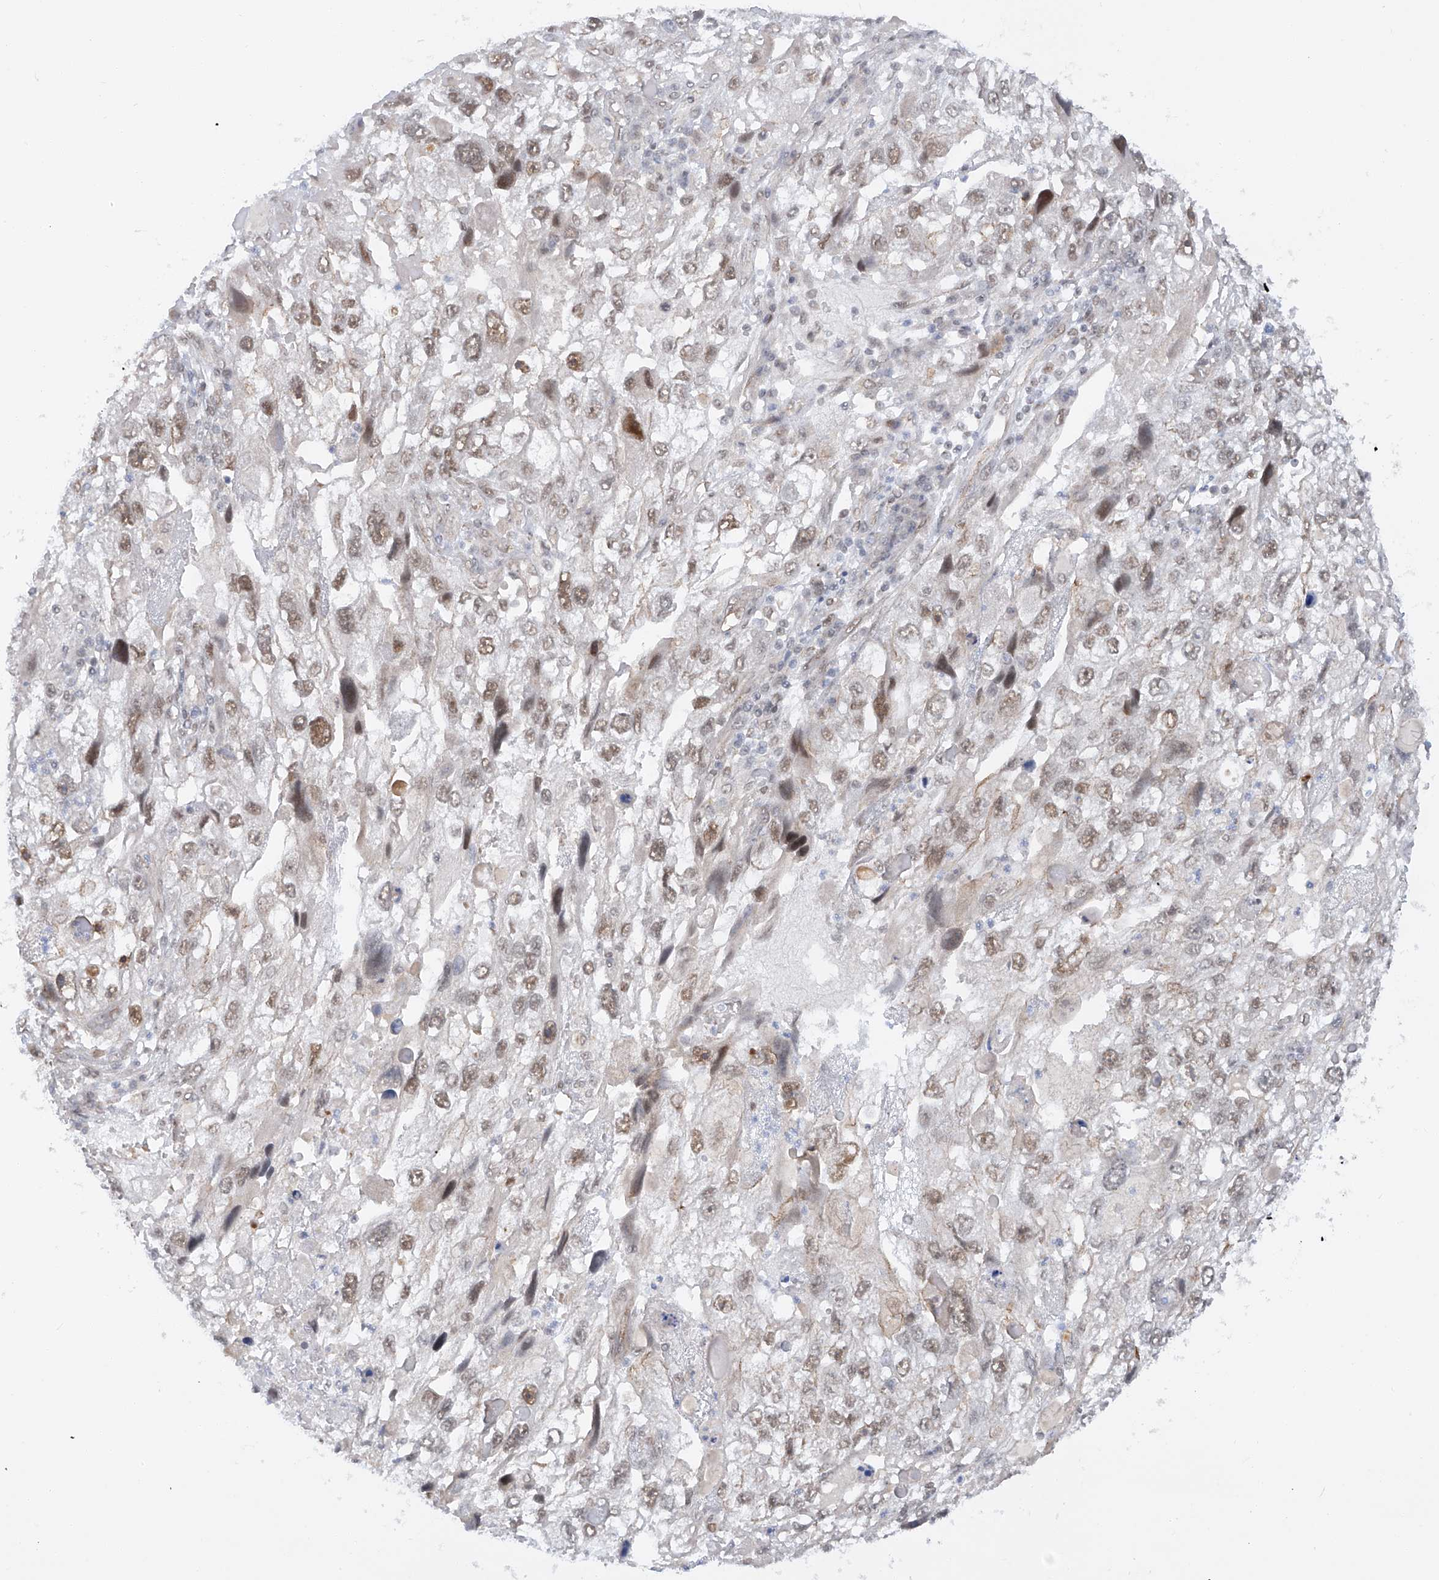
{"staining": {"intensity": "moderate", "quantity": "<25%", "location": "nuclear"}, "tissue": "endometrial cancer", "cell_type": "Tumor cells", "image_type": "cancer", "snomed": [{"axis": "morphology", "description": "Adenocarcinoma, NOS"}, {"axis": "topography", "description": "Endometrium"}], "caption": "A brown stain highlights moderate nuclear staining of a protein in human endometrial cancer tumor cells. The protein of interest is shown in brown color, while the nuclei are stained blue.", "gene": "POGK", "patient": {"sex": "female", "age": 49}}